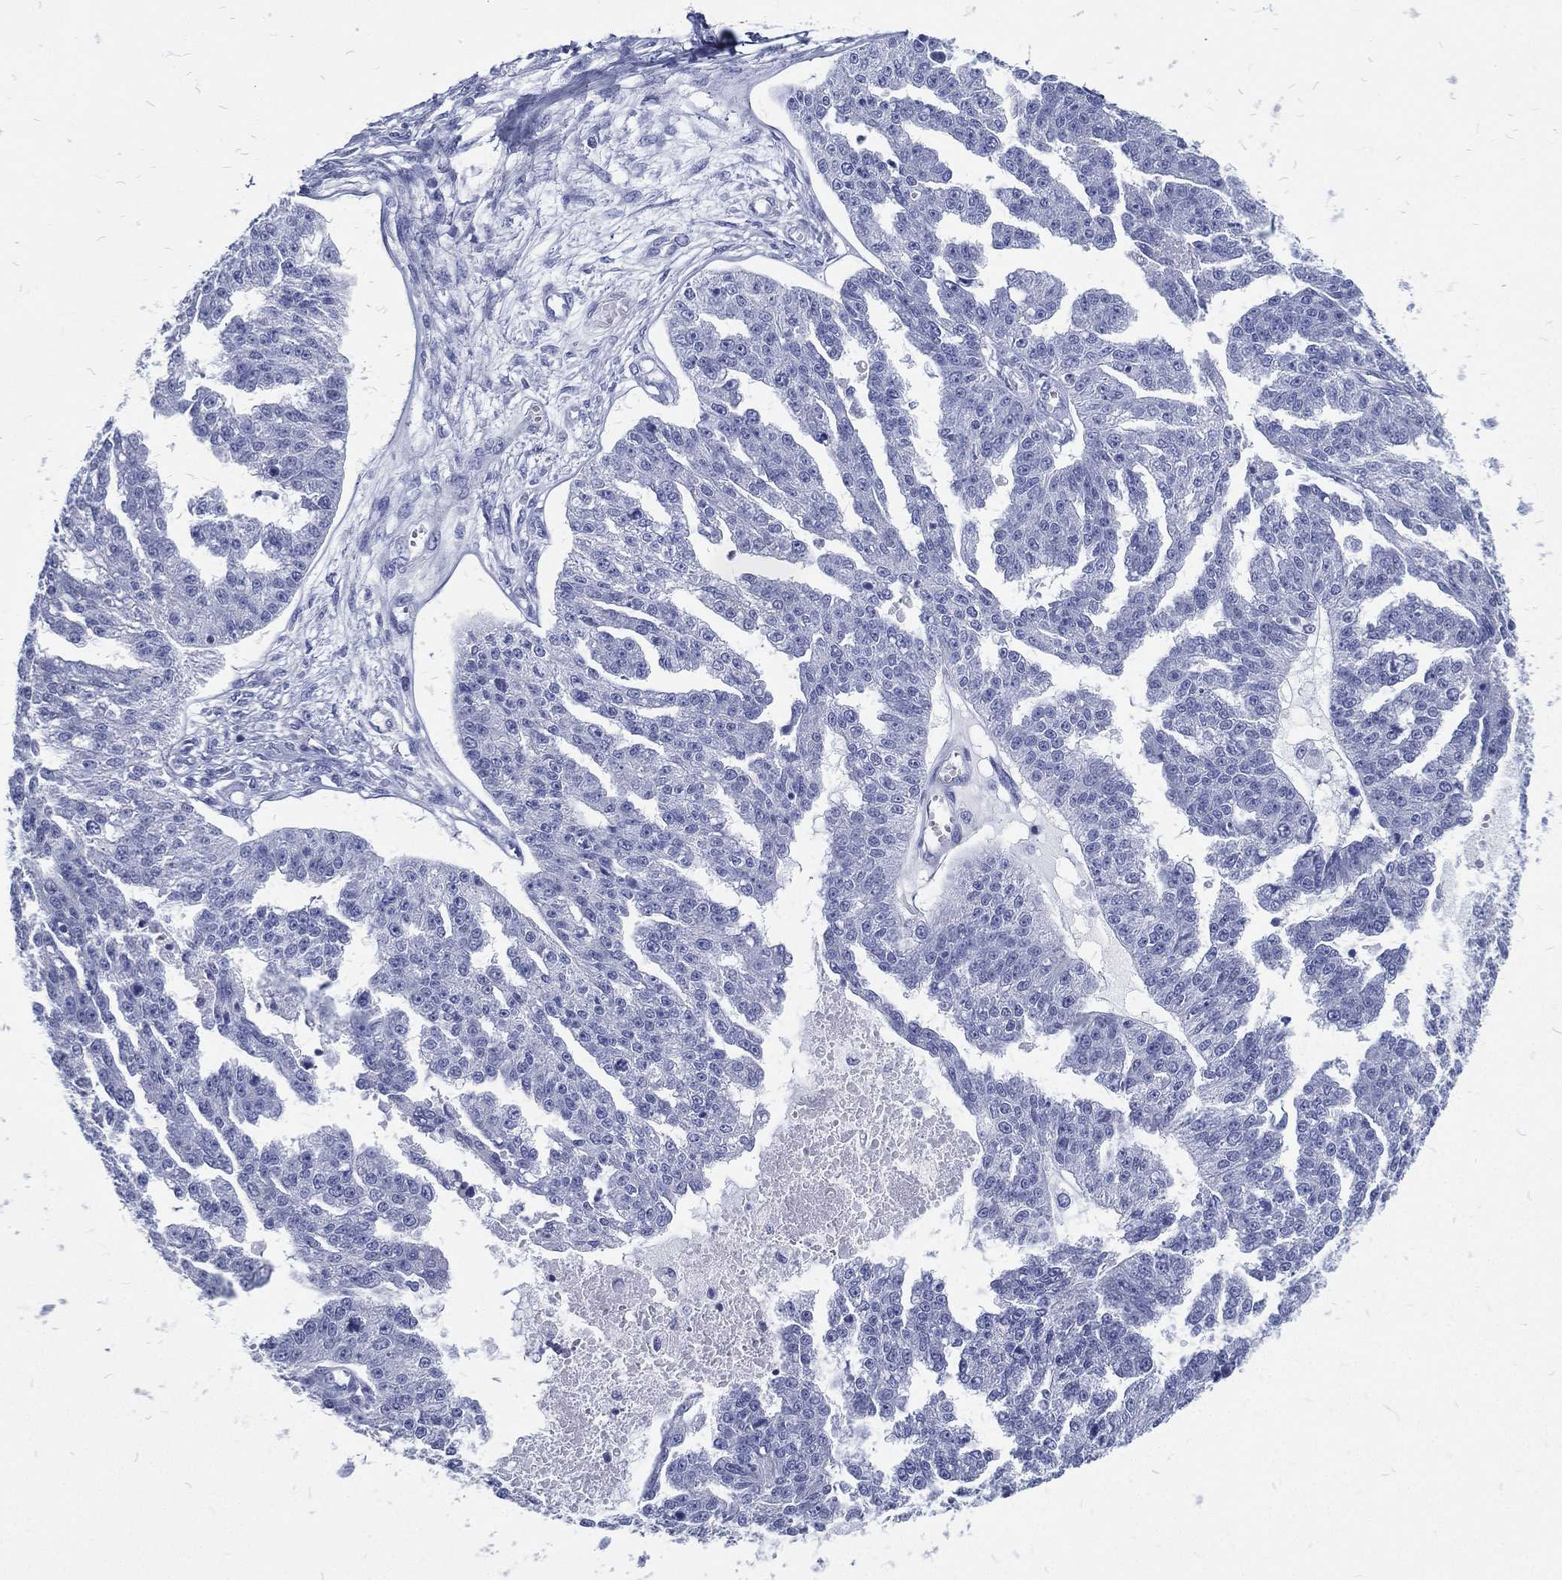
{"staining": {"intensity": "negative", "quantity": "none", "location": "none"}, "tissue": "ovarian cancer", "cell_type": "Tumor cells", "image_type": "cancer", "snomed": [{"axis": "morphology", "description": "Cystadenocarcinoma, serous, NOS"}, {"axis": "topography", "description": "Ovary"}], "caption": "DAB (3,3'-diaminobenzidine) immunohistochemical staining of human serous cystadenocarcinoma (ovarian) exhibits no significant staining in tumor cells. (DAB (3,3'-diaminobenzidine) immunohistochemistry with hematoxylin counter stain).", "gene": "RSPH4A", "patient": {"sex": "female", "age": 58}}